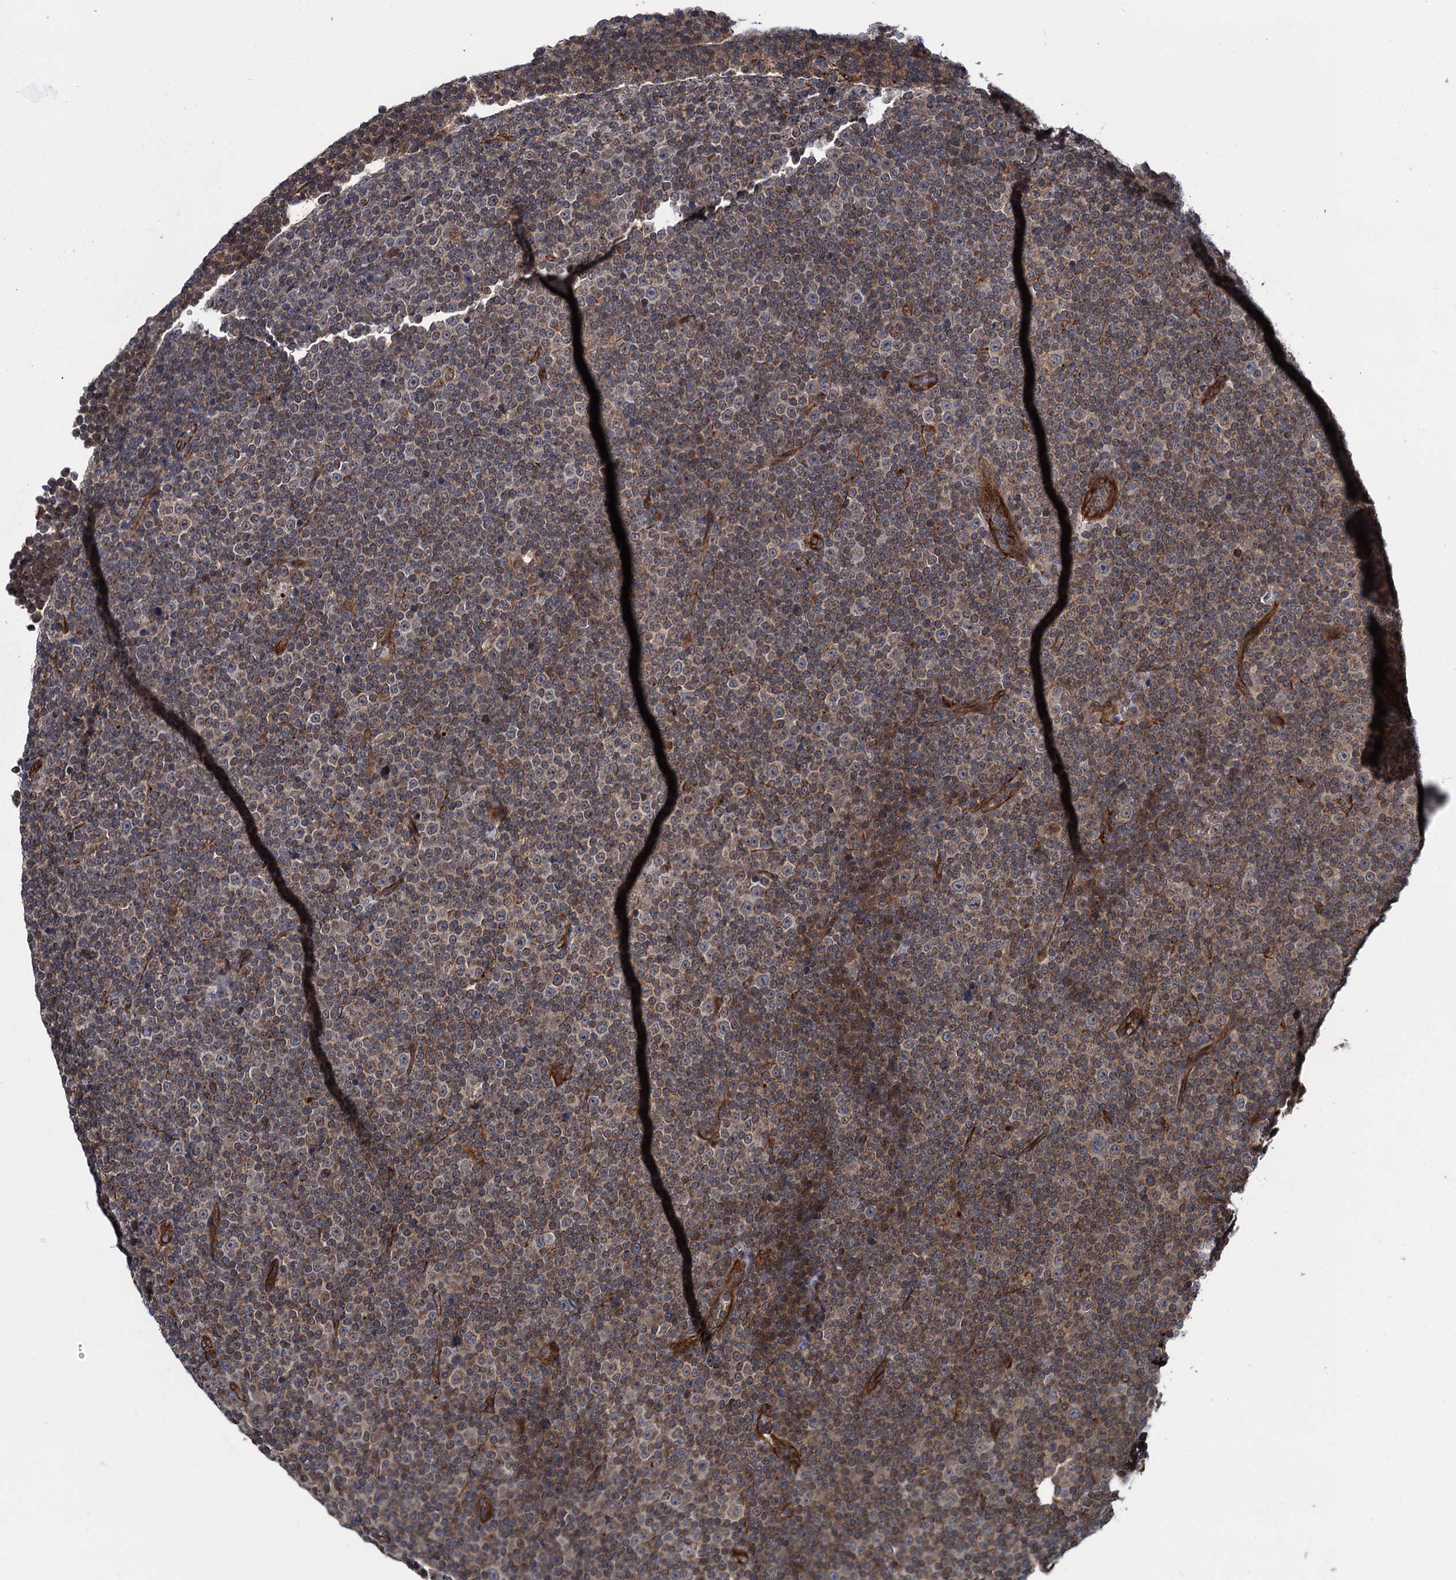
{"staining": {"intensity": "moderate", "quantity": "25%-75%", "location": "cytoplasmic/membranous"}, "tissue": "lymphoma", "cell_type": "Tumor cells", "image_type": "cancer", "snomed": [{"axis": "morphology", "description": "Malignant lymphoma, non-Hodgkin's type, Low grade"}, {"axis": "topography", "description": "Lymph node"}], "caption": "The micrograph shows immunohistochemical staining of malignant lymphoma, non-Hodgkin's type (low-grade). There is moderate cytoplasmic/membranous positivity is appreciated in about 25%-75% of tumor cells. The protein of interest is shown in brown color, while the nuclei are stained blue.", "gene": "ZFYVE19", "patient": {"sex": "female", "age": 67}}